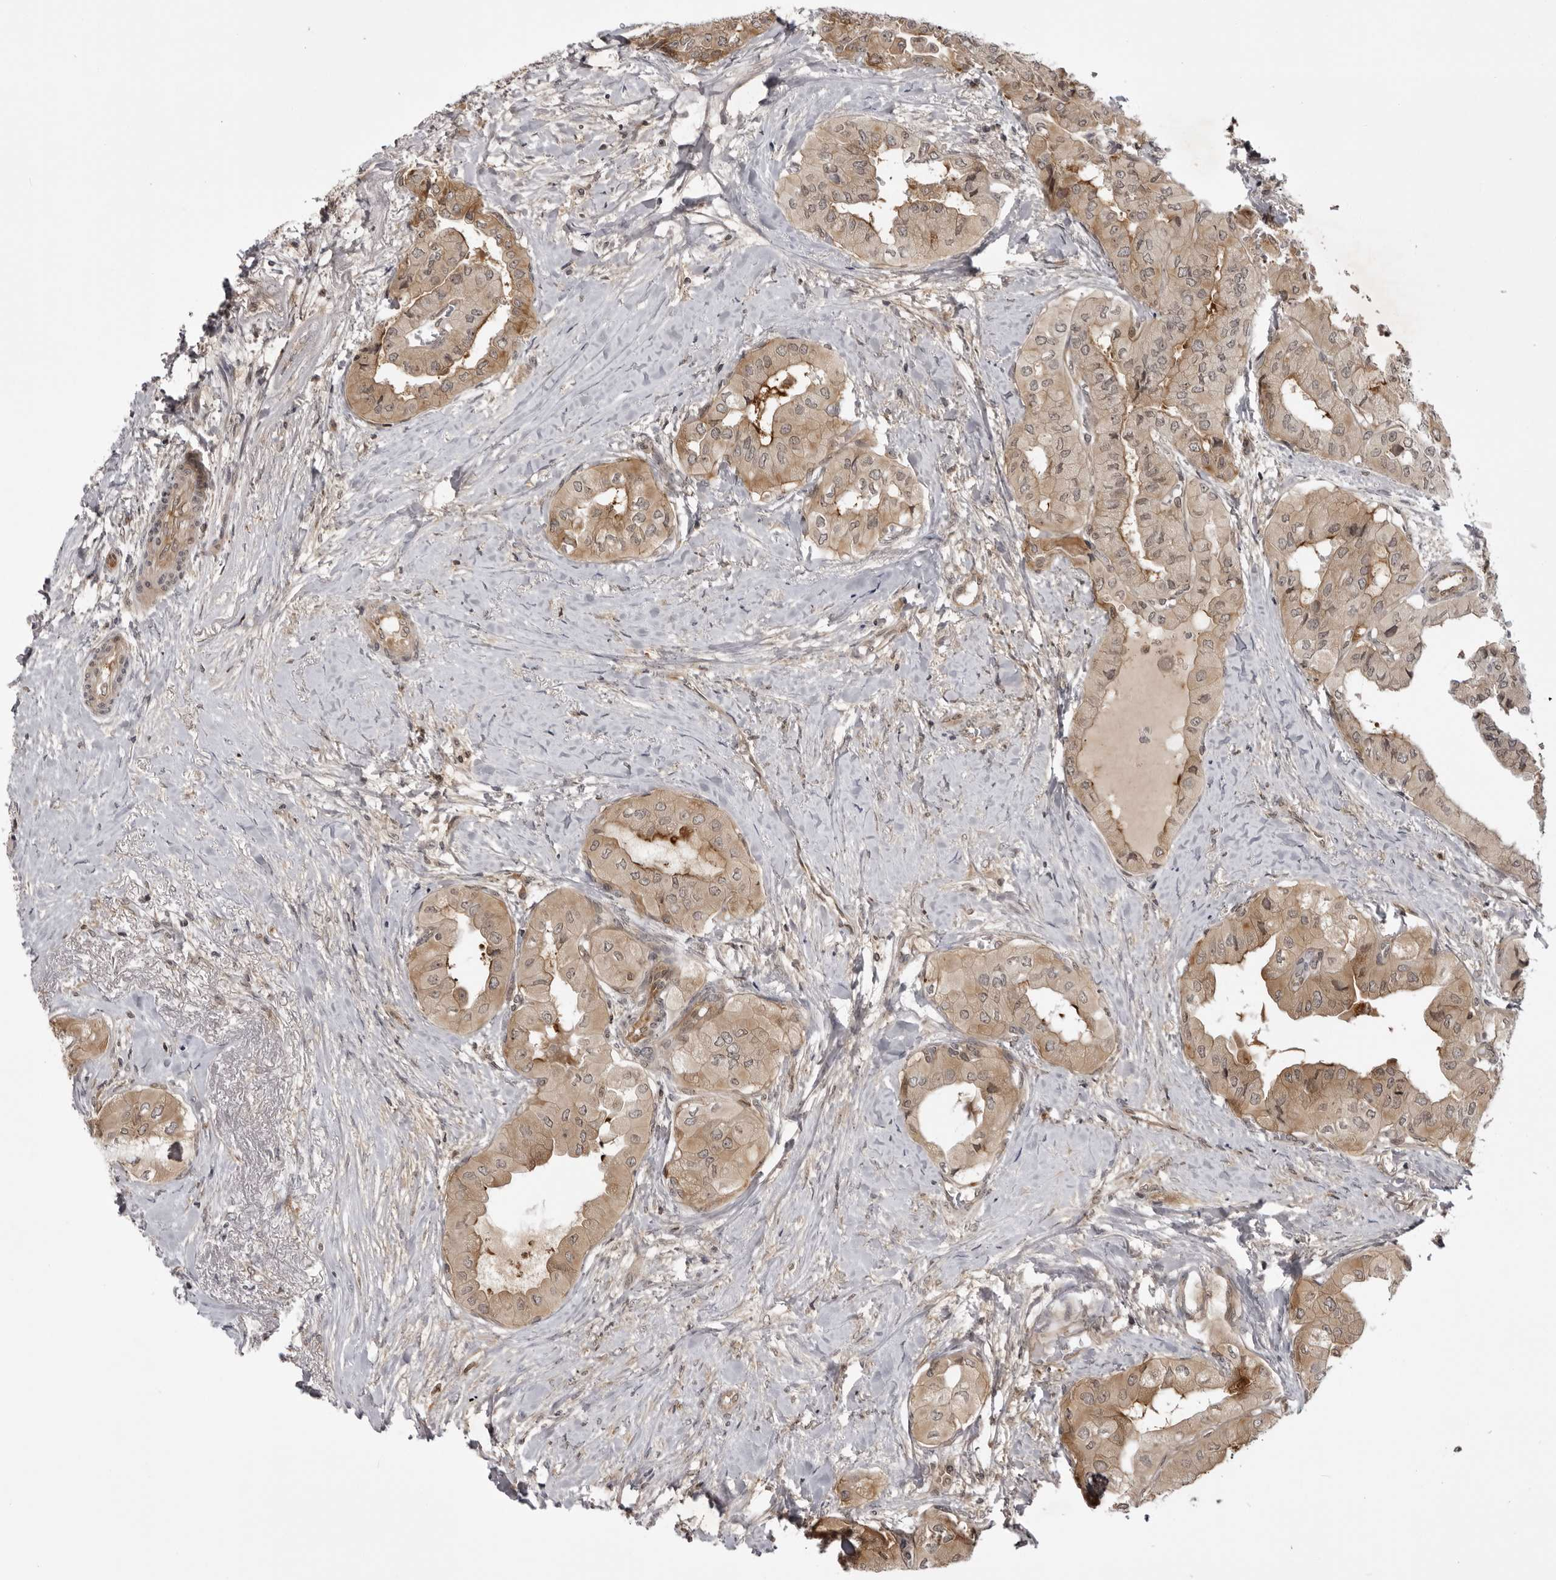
{"staining": {"intensity": "weak", "quantity": ">75%", "location": "cytoplasmic/membranous"}, "tissue": "thyroid cancer", "cell_type": "Tumor cells", "image_type": "cancer", "snomed": [{"axis": "morphology", "description": "Papillary adenocarcinoma, NOS"}, {"axis": "topography", "description": "Thyroid gland"}], "caption": "Papillary adenocarcinoma (thyroid) stained with a protein marker demonstrates weak staining in tumor cells.", "gene": "USP43", "patient": {"sex": "female", "age": 59}}